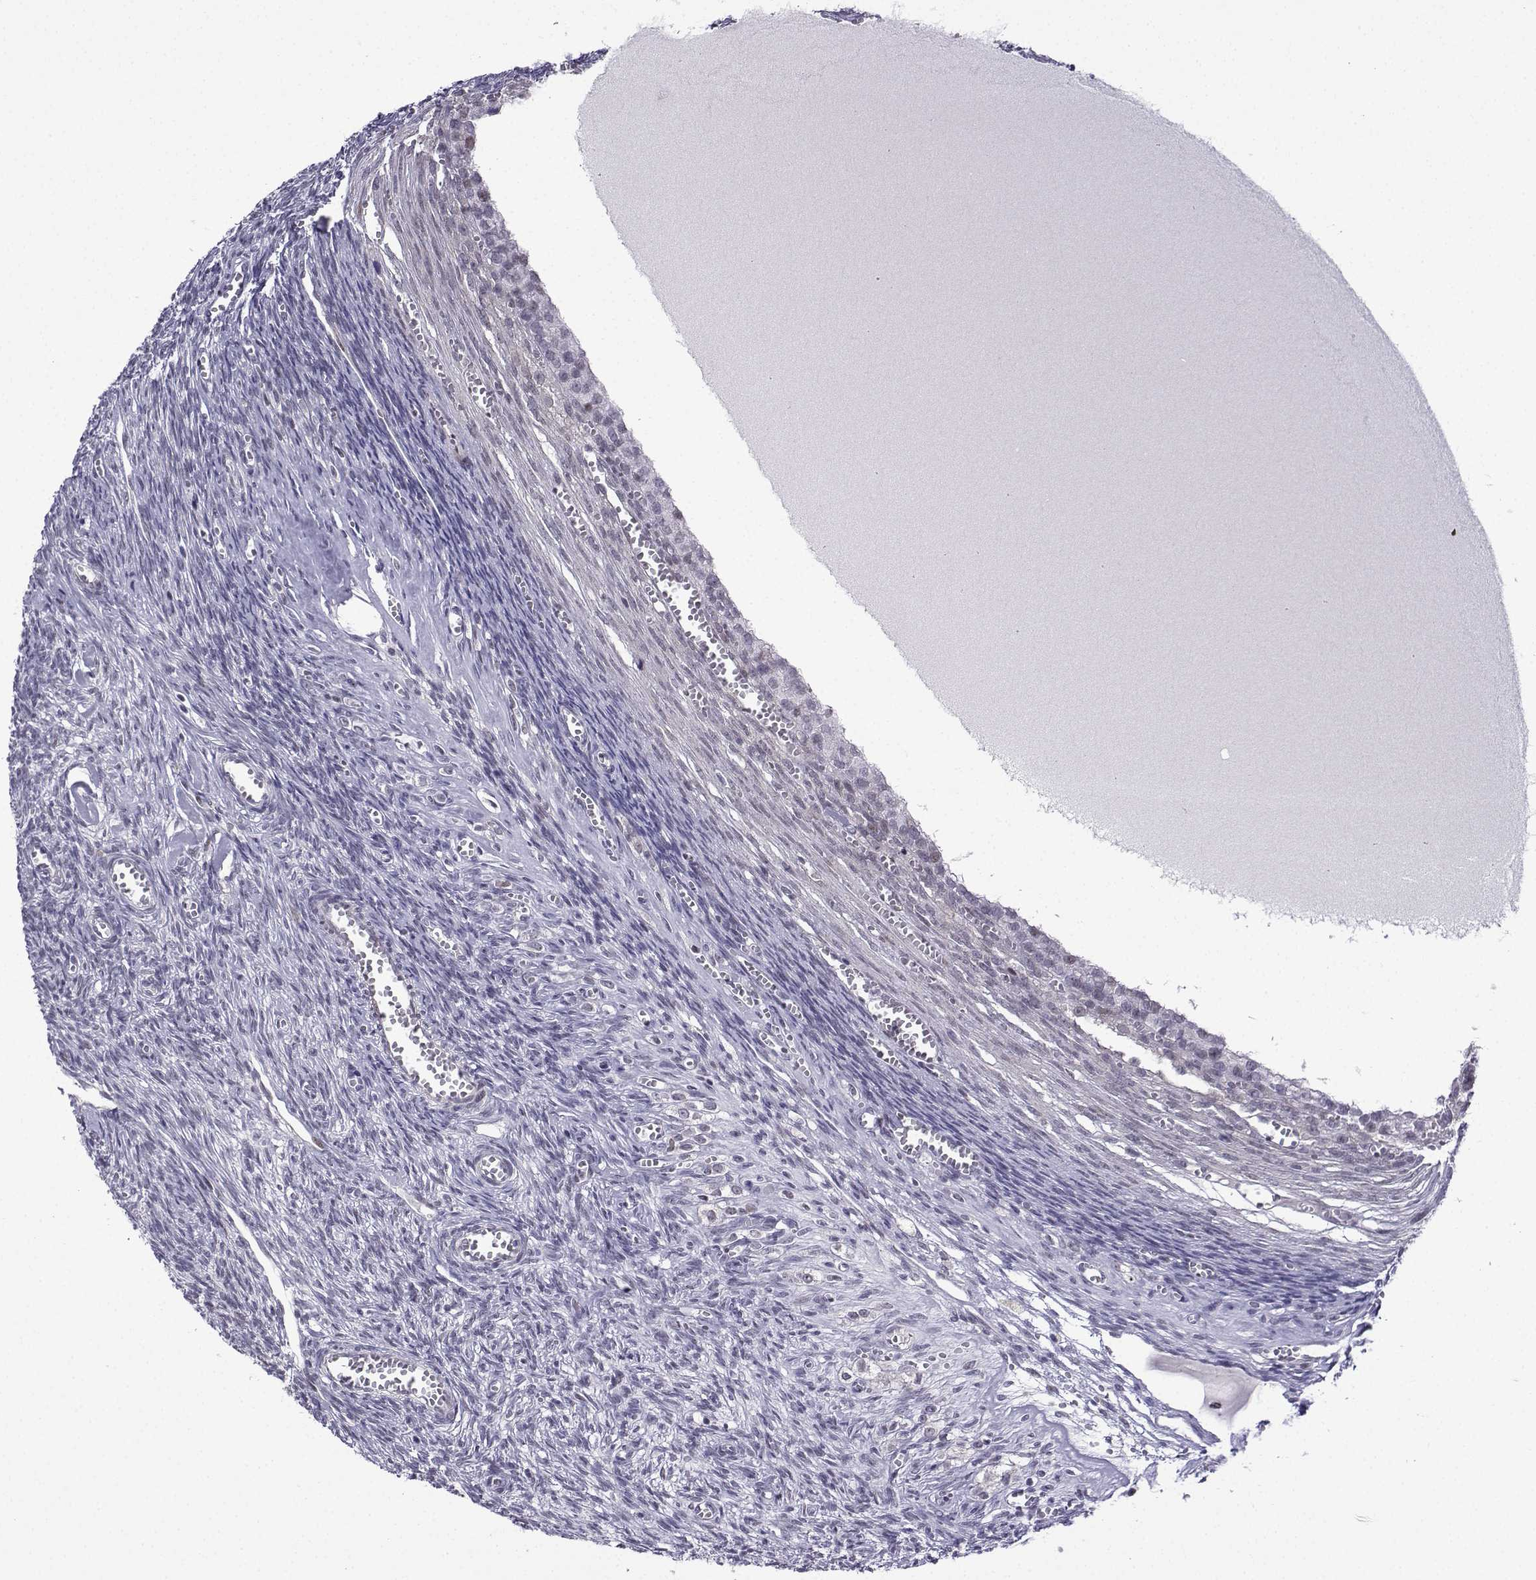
{"staining": {"intensity": "weak", "quantity": "<25%", "location": "nuclear"}, "tissue": "ovary", "cell_type": "Follicle cells", "image_type": "normal", "snomed": [{"axis": "morphology", "description": "Normal tissue, NOS"}, {"axis": "topography", "description": "Ovary"}], "caption": "Ovary was stained to show a protein in brown. There is no significant positivity in follicle cells.", "gene": "FGF3", "patient": {"sex": "female", "age": 43}}